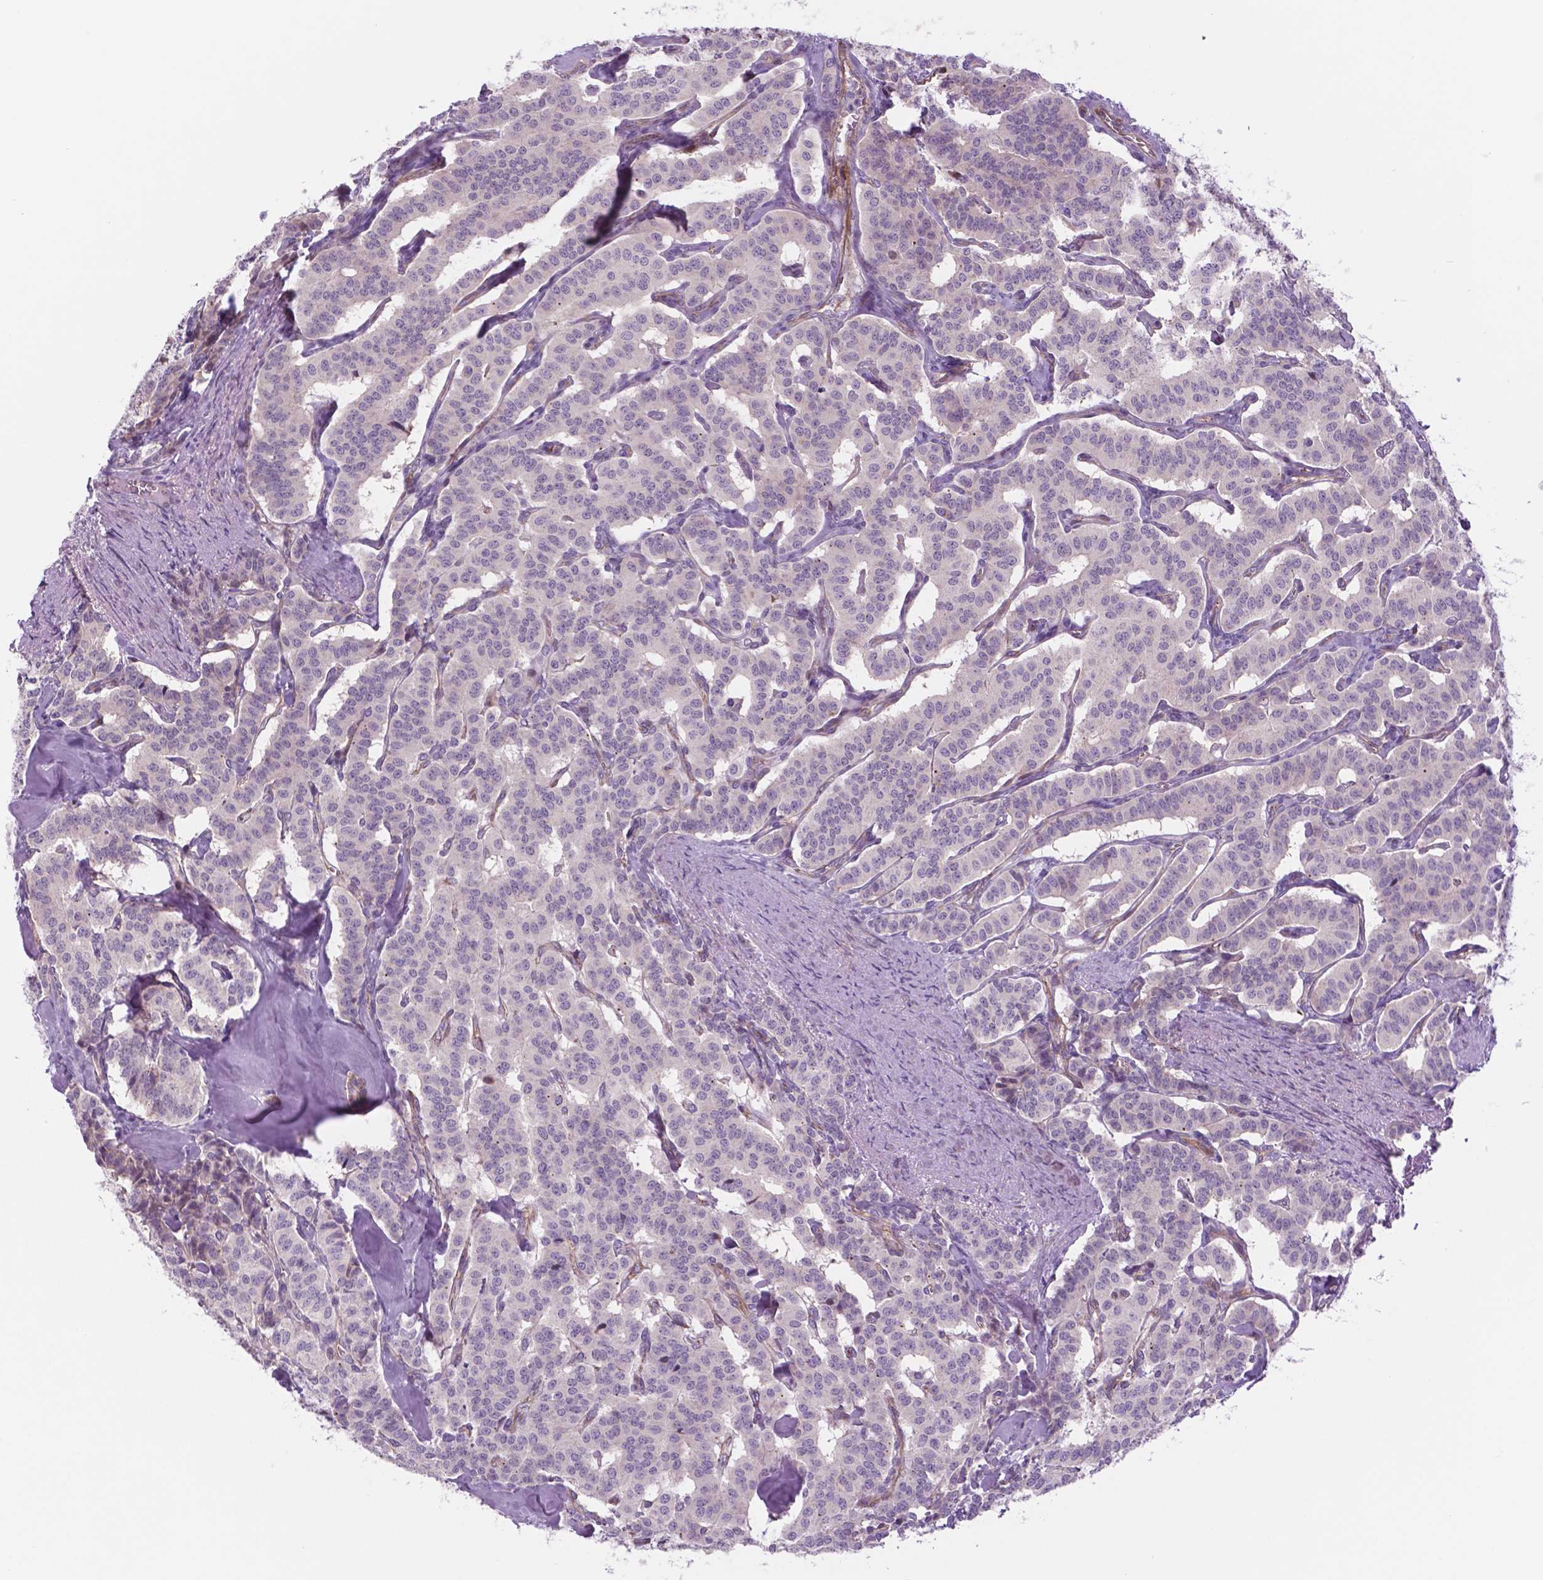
{"staining": {"intensity": "negative", "quantity": "none", "location": "none"}, "tissue": "carcinoid", "cell_type": "Tumor cells", "image_type": "cancer", "snomed": [{"axis": "morphology", "description": "Carcinoid, malignant, NOS"}, {"axis": "topography", "description": "Lung"}], "caption": "DAB (3,3'-diaminobenzidine) immunohistochemical staining of carcinoid (malignant) demonstrates no significant staining in tumor cells. (DAB (3,3'-diaminobenzidine) IHC, high magnification).", "gene": "RND3", "patient": {"sex": "female", "age": 46}}